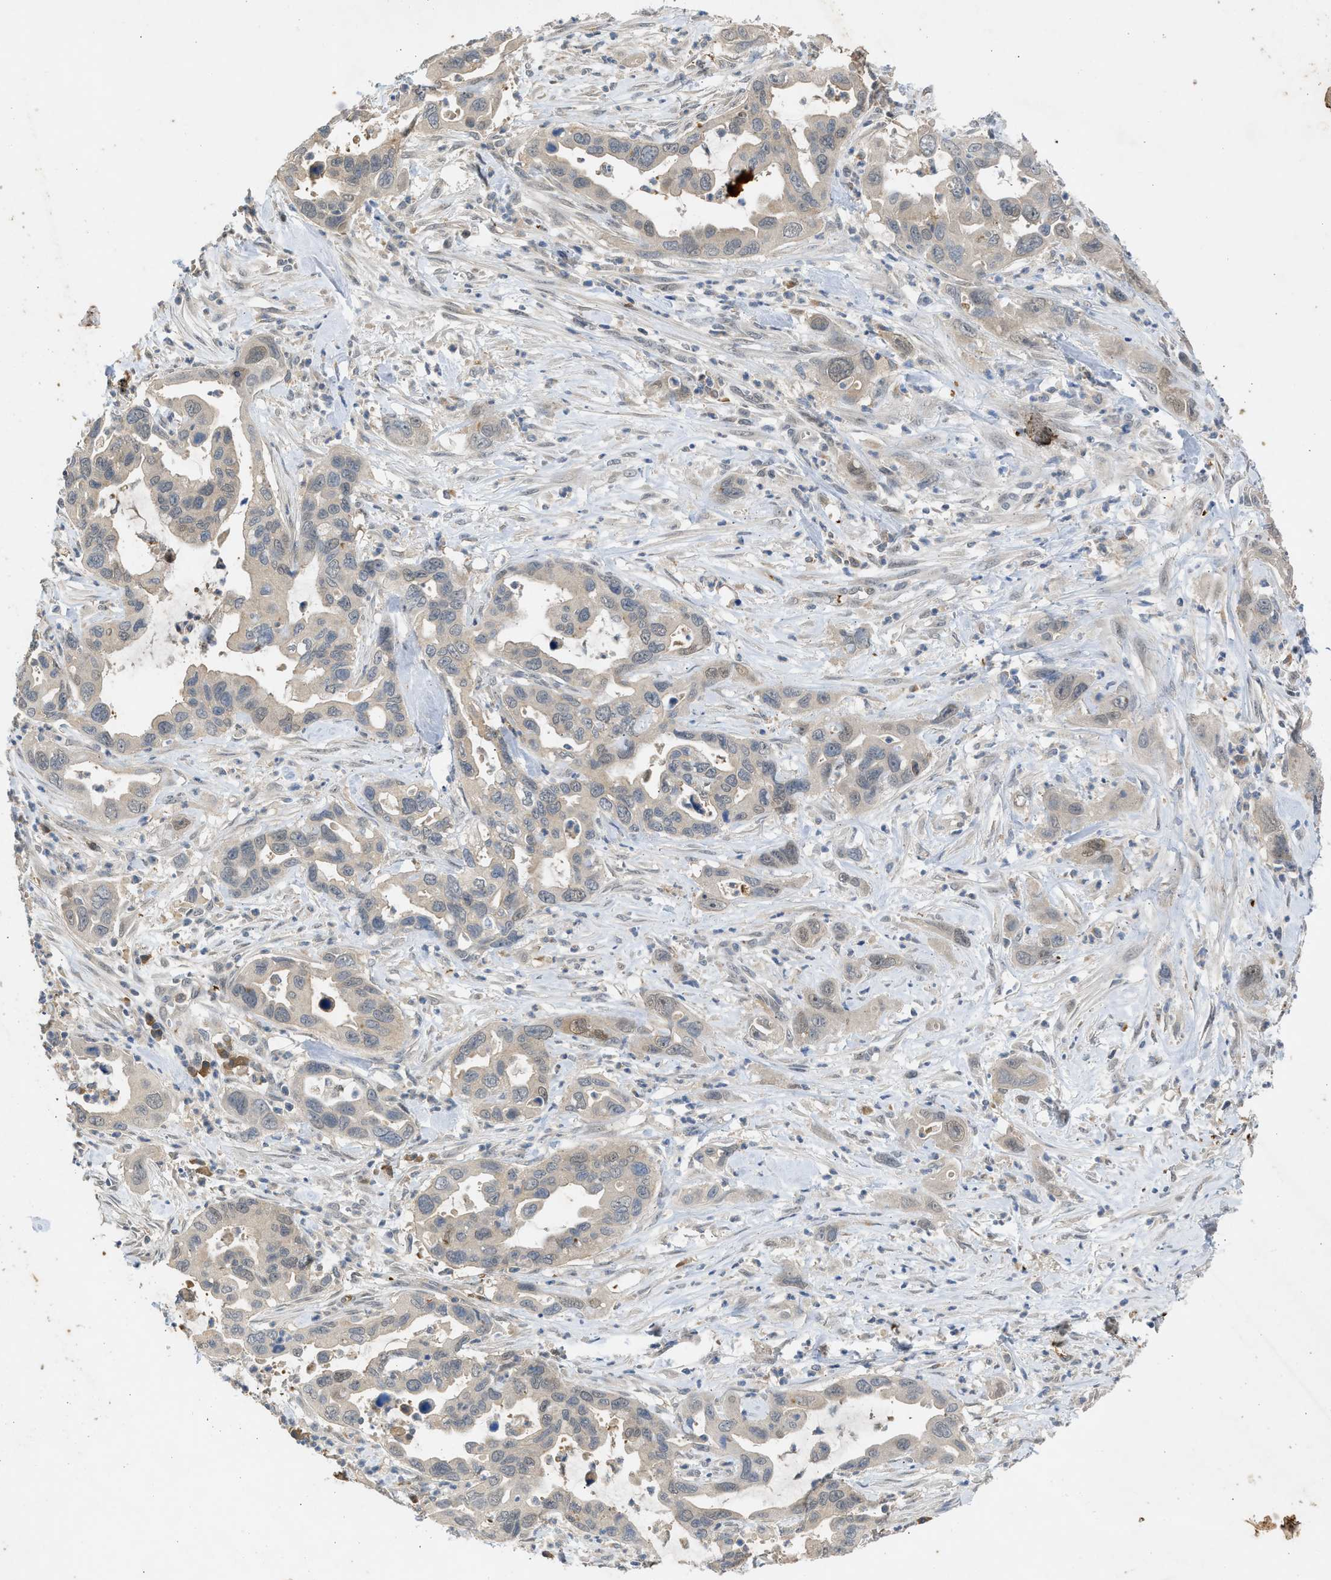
{"staining": {"intensity": "weak", "quantity": "<25%", "location": "cytoplasmic/membranous"}, "tissue": "pancreatic cancer", "cell_type": "Tumor cells", "image_type": "cancer", "snomed": [{"axis": "morphology", "description": "Adenocarcinoma, NOS"}, {"axis": "topography", "description": "Pancreas"}], "caption": "IHC micrograph of neoplastic tissue: pancreatic adenocarcinoma stained with DAB demonstrates no significant protein positivity in tumor cells.", "gene": "MAPK7", "patient": {"sex": "female", "age": 70}}